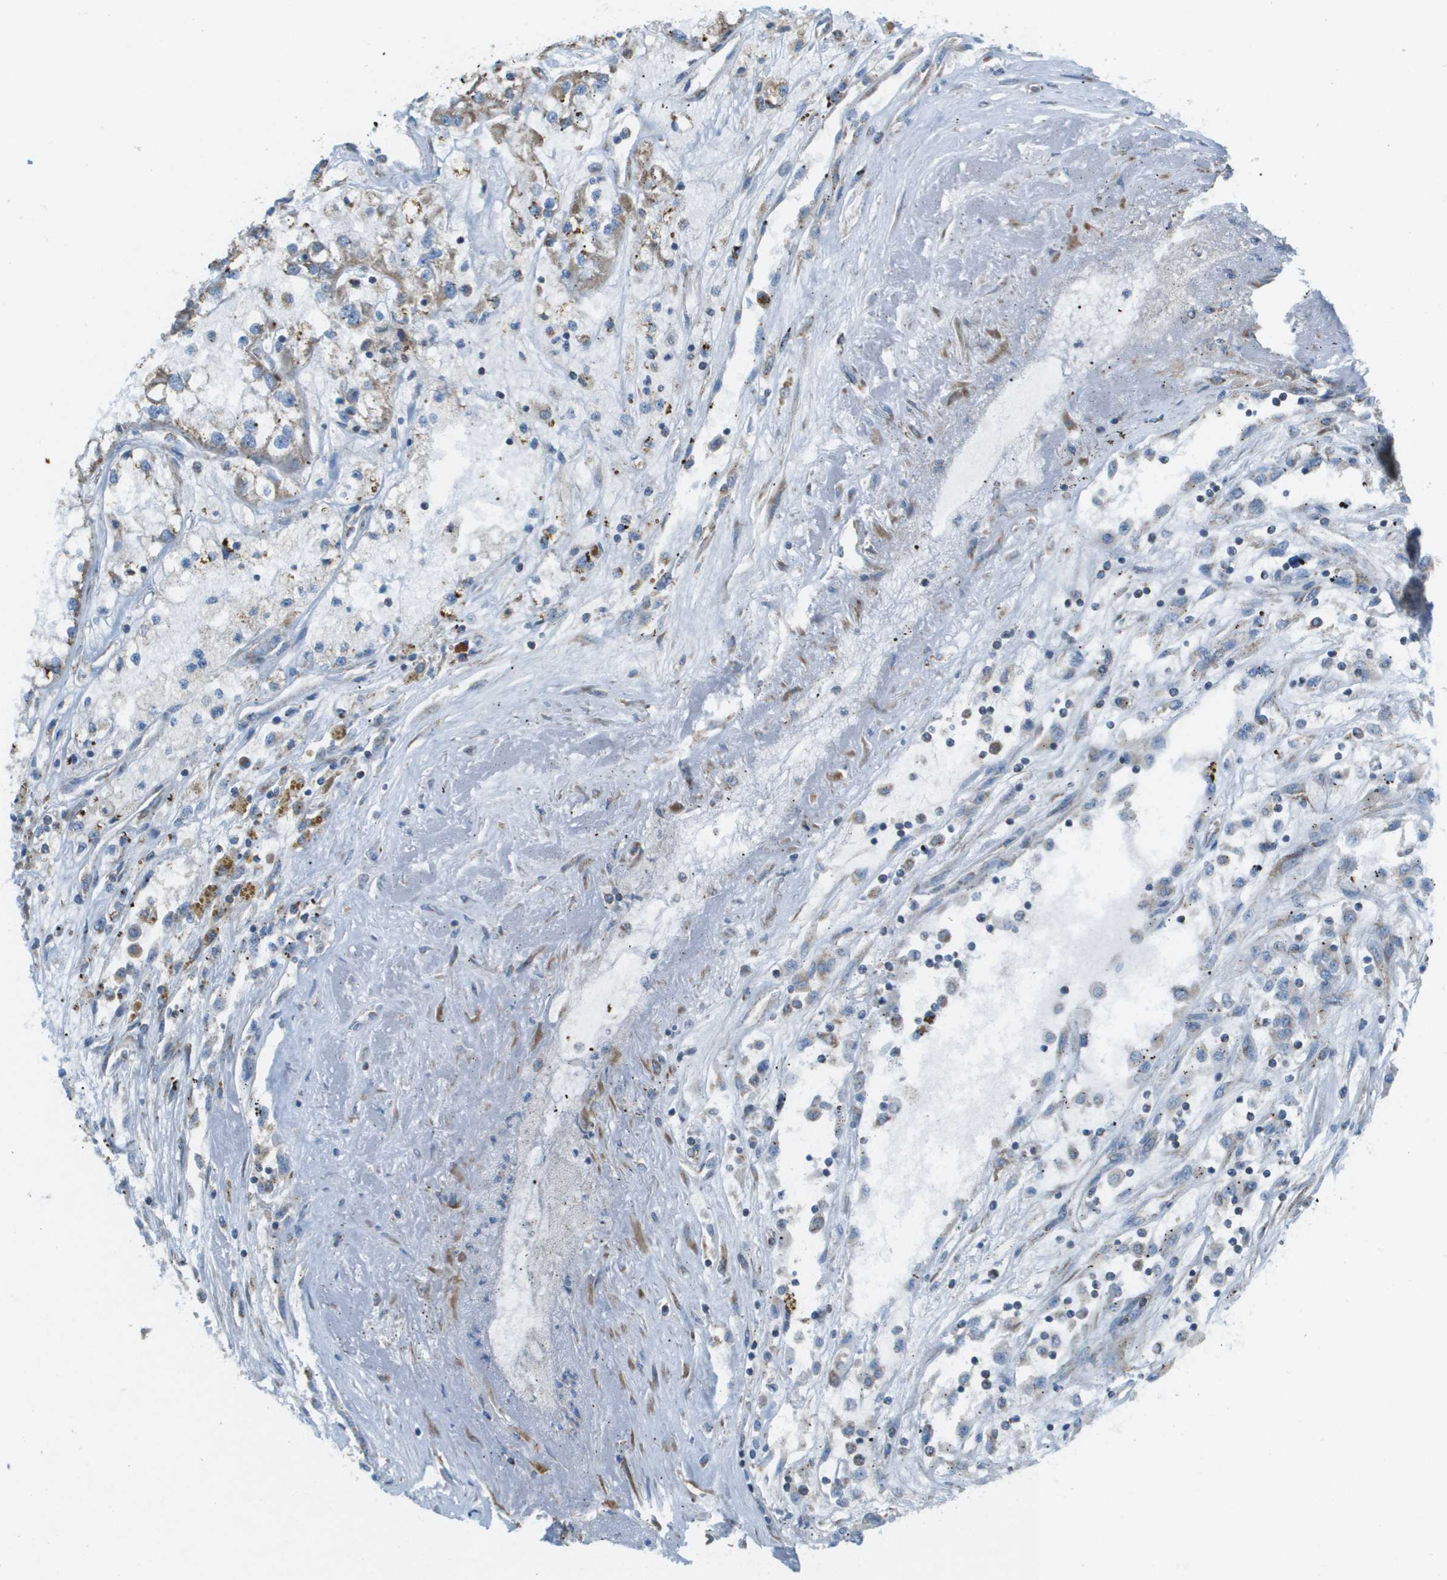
{"staining": {"intensity": "moderate", "quantity": "25%-75%", "location": "cytoplasmic/membranous"}, "tissue": "renal cancer", "cell_type": "Tumor cells", "image_type": "cancer", "snomed": [{"axis": "morphology", "description": "Adenocarcinoma, NOS"}, {"axis": "topography", "description": "Kidney"}], "caption": "Adenocarcinoma (renal) tissue shows moderate cytoplasmic/membranous positivity in about 25%-75% of tumor cells, visualized by immunohistochemistry.", "gene": "TAOK3", "patient": {"sex": "female", "age": 52}}